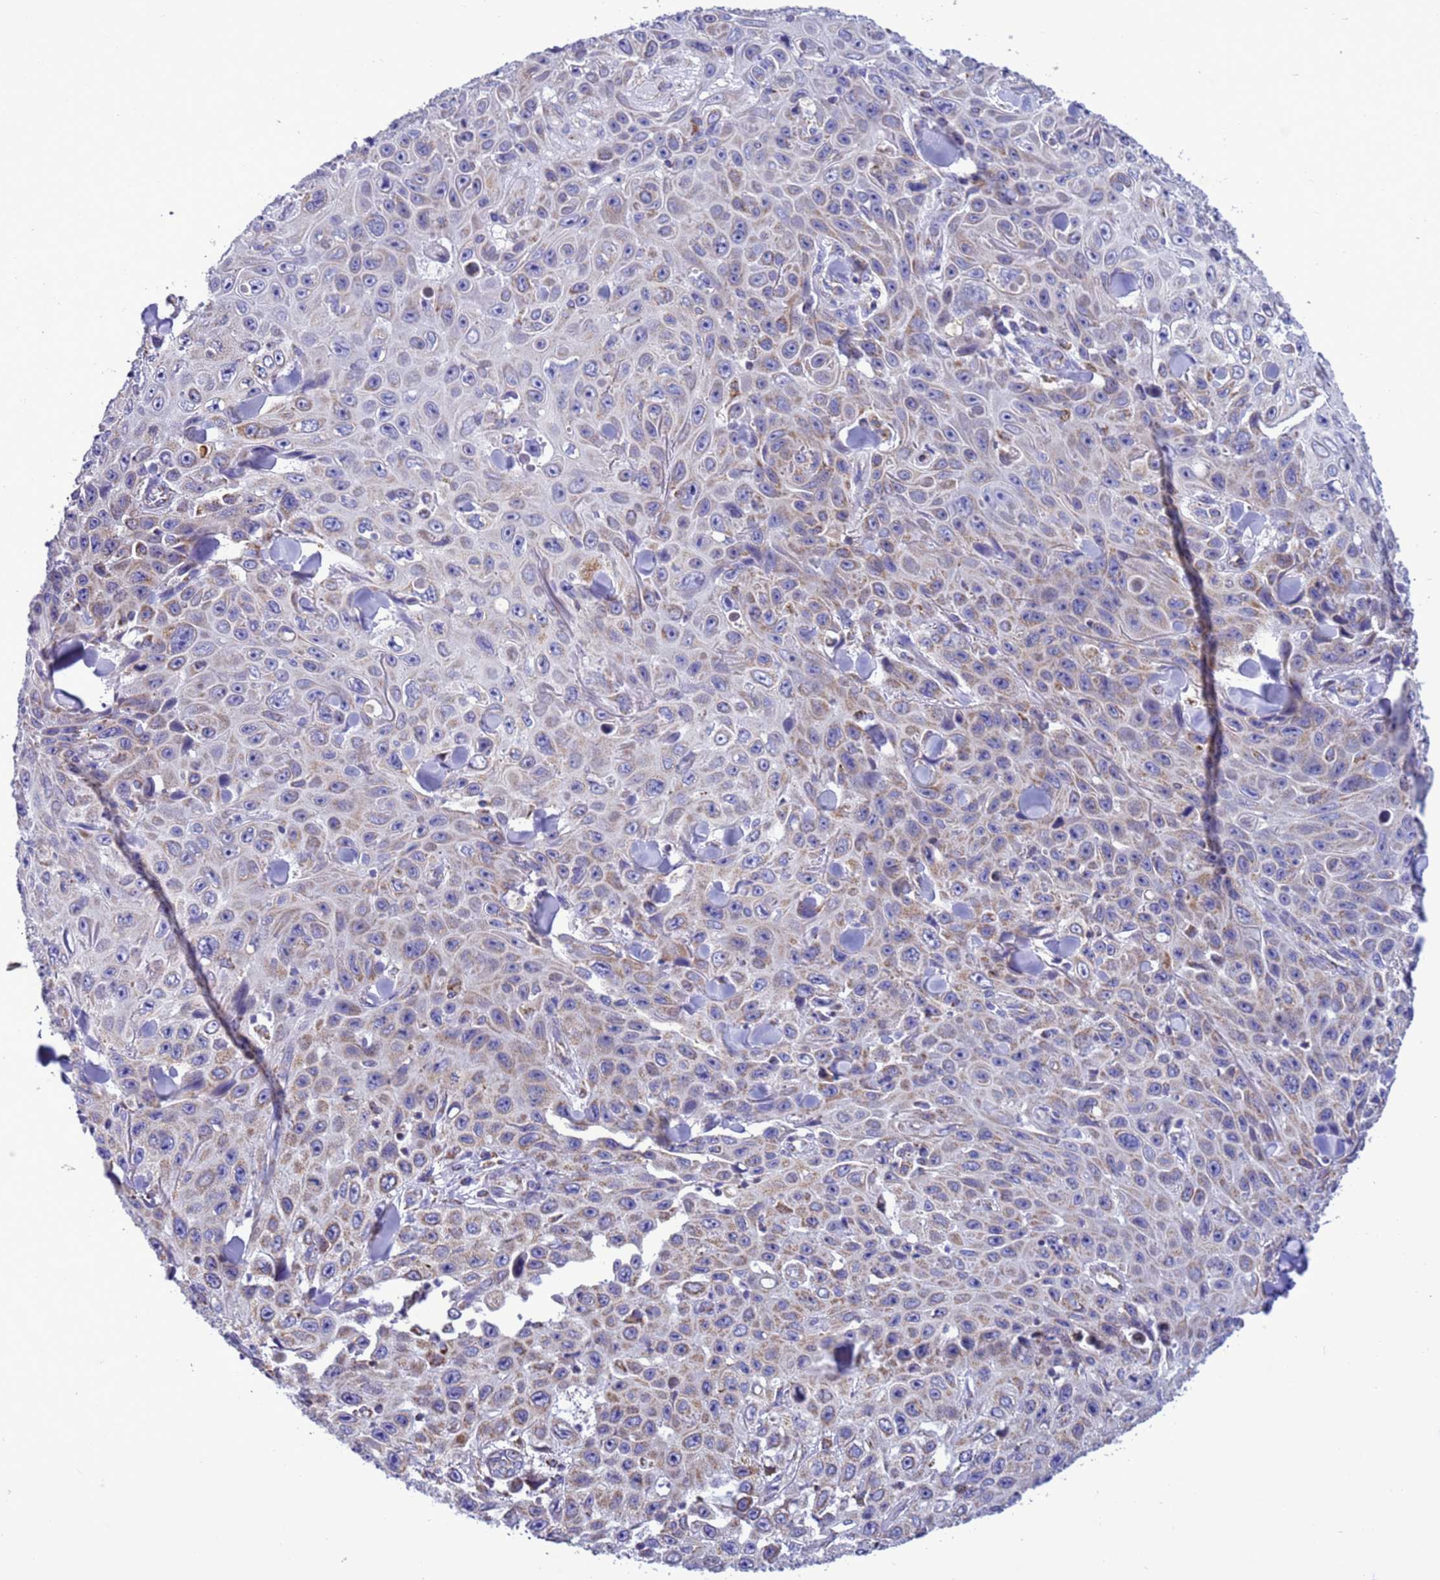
{"staining": {"intensity": "weak", "quantity": "<25%", "location": "cytoplasmic/membranous"}, "tissue": "skin cancer", "cell_type": "Tumor cells", "image_type": "cancer", "snomed": [{"axis": "morphology", "description": "Basal cell carcinoma"}, {"axis": "topography", "description": "Skin"}], "caption": "Tumor cells show no significant protein expression in skin basal cell carcinoma.", "gene": "CCDC191", "patient": {"sex": "male", "age": 73}}